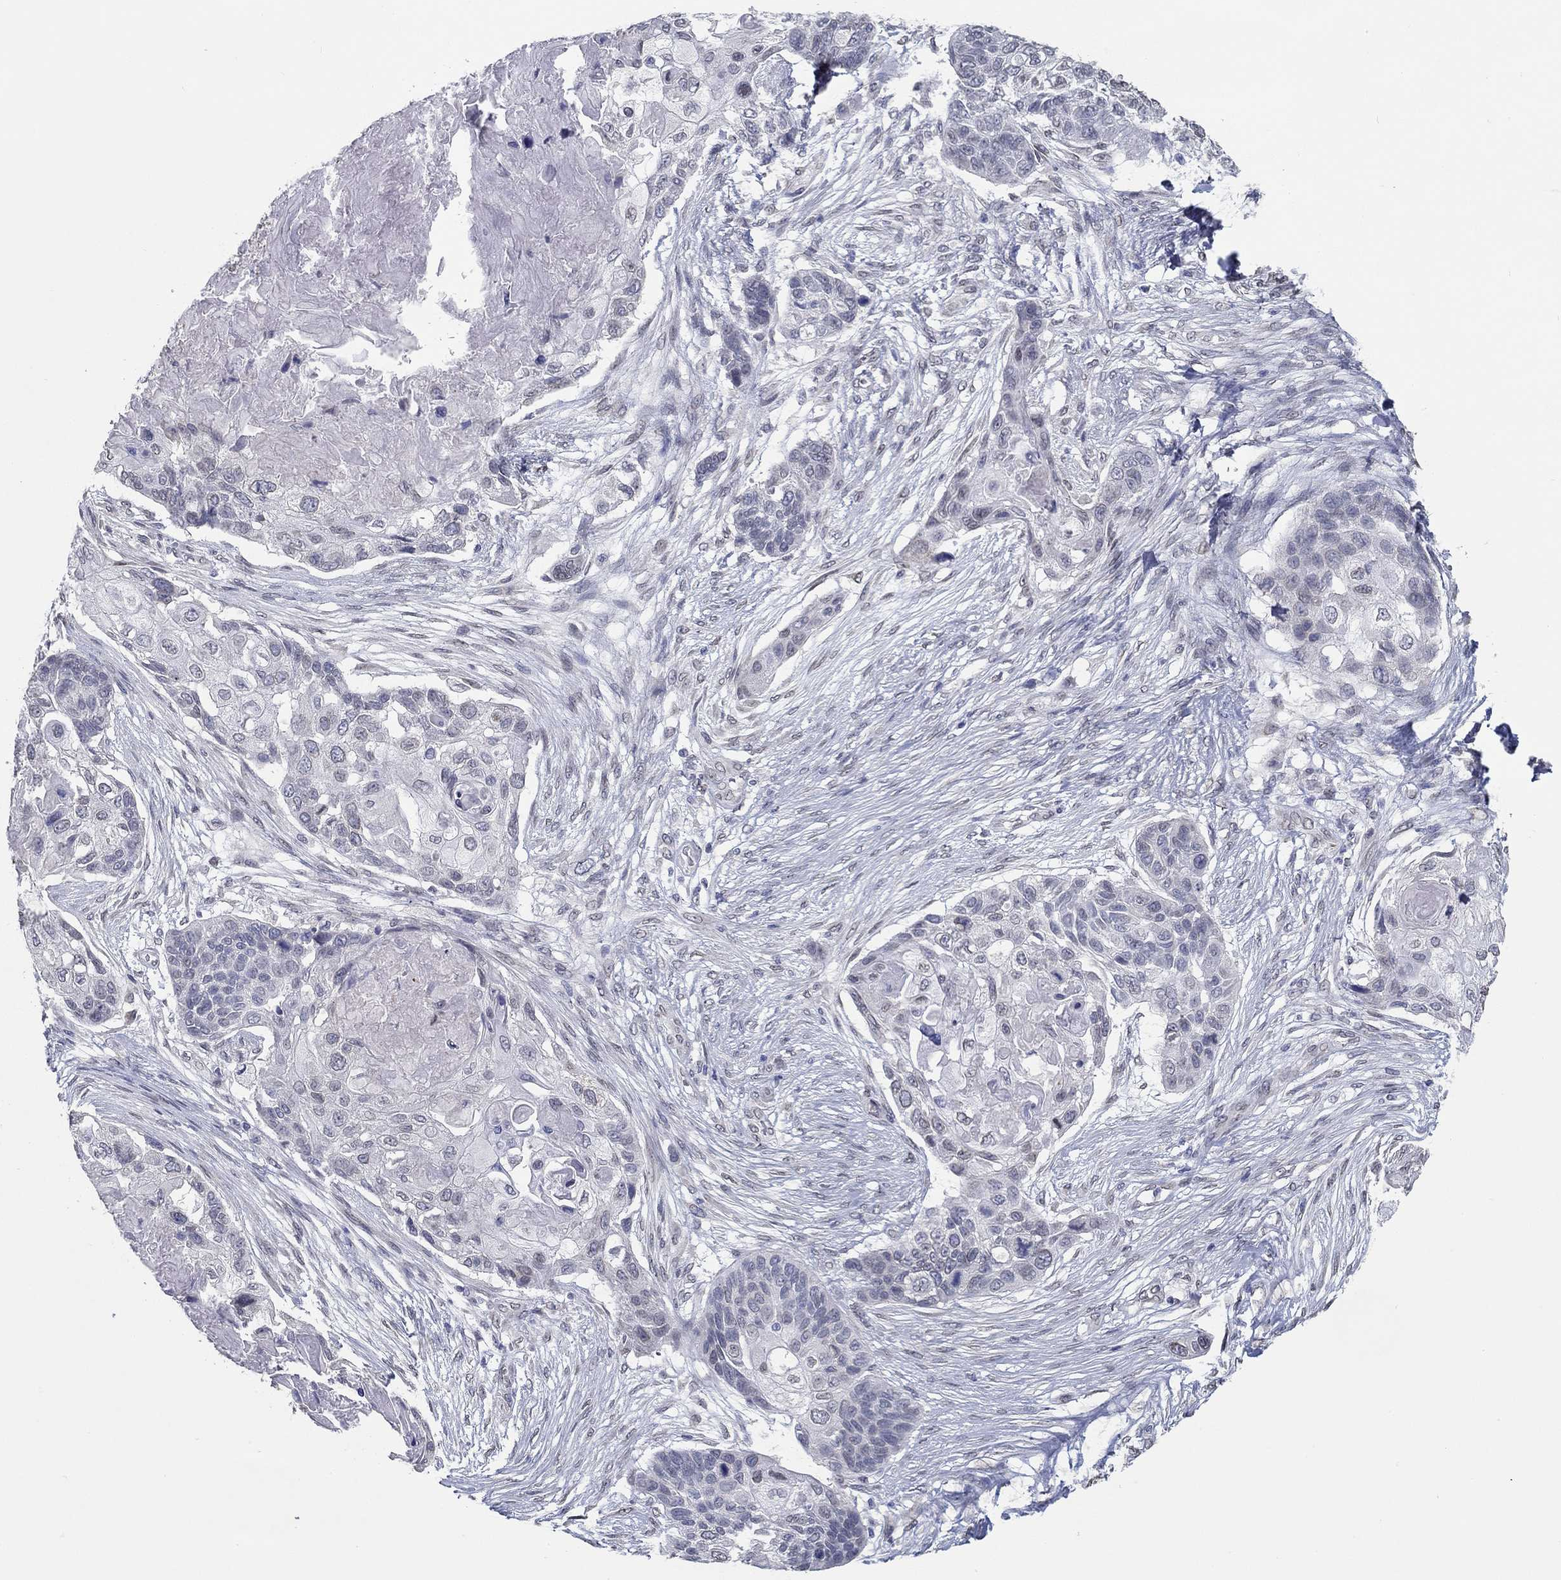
{"staining": {"intensity": "negative", "quantity": "none", "location": "none"}, "tissue": "lung cancer", "cell_type": "Tumor cells", "image_type": "cancer", "snomed": [{"axis": "morphology", "description": "Squamous cell carcinoma, NOS"}, {"axis": "topography", "description": "Lung"}], "caption": "Protein analysis of lung squamous cell carcinoma demonstrates no significant staining in tumor cells.", "gene": "NUP155", "patient": {"sex": "male", "age": 69}}